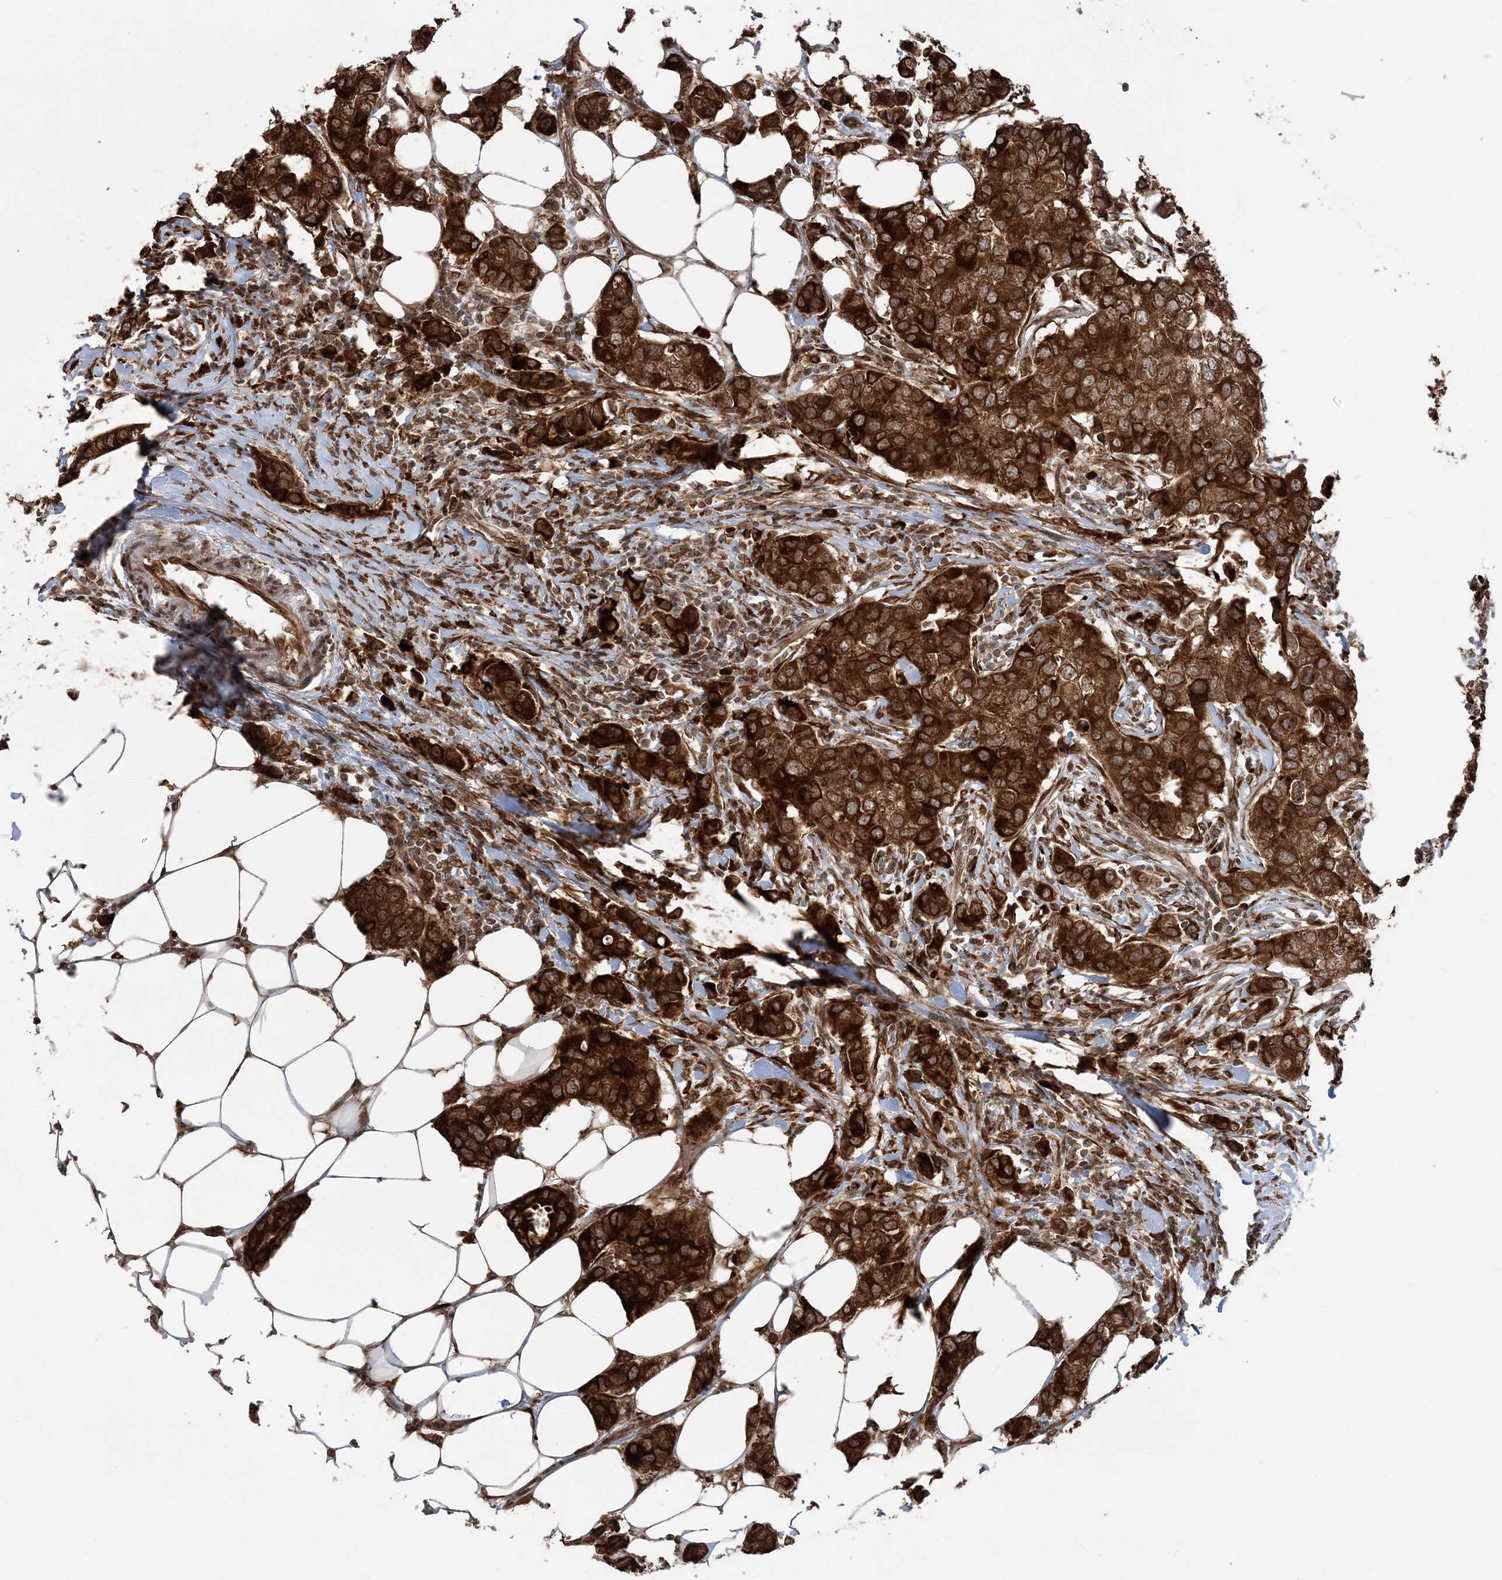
{"staining": {"intensity": "strong", "quantity": ">75%", "location": "cytoplasmic/membranous"}, "tissue": "breast cancer", "cell_type": "Tumor cells", "image_type": "cancer", "snomed": [{"axis": "morphology", "description": "Duct carcinoma"}, {"axis": "topography", "description": "Breast"}], "caption": "Intraductal carcinoma (breast) stained with DAB (3,3'-diaminobenzidine) IHC demonstrates high levels of strong cytoplasmic/membranous positivity in about >75% of tumor cells.", "gene": "TMED10", "patient": {"sex": "female", "age": 50}}